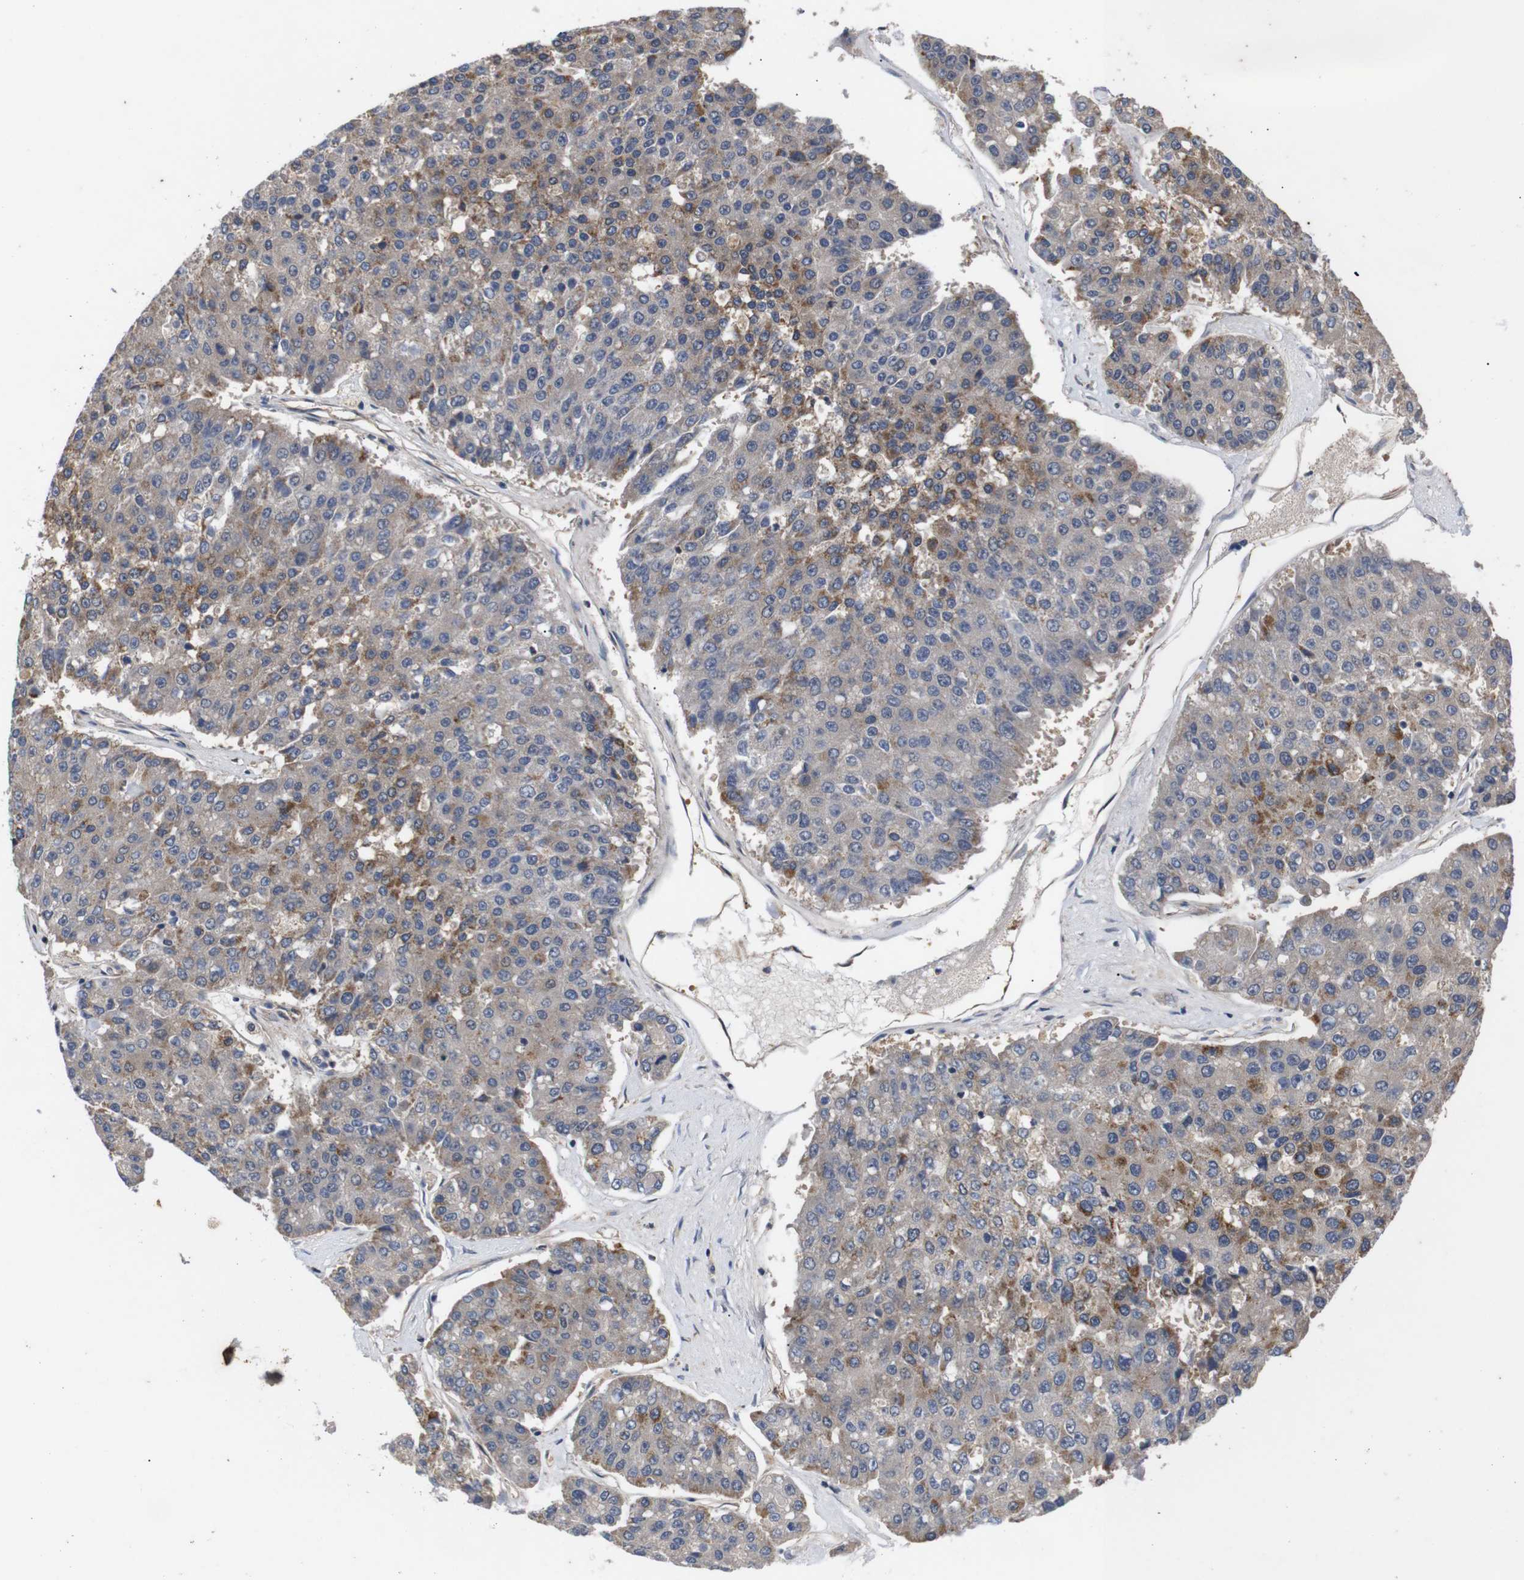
{"staining": {"intensity": "moderate", "quantity": "<25%", "location": "cytoplasmic/membranous"}, "tissue": "pancreatic cancer", "cell_type": "Tumor cells", "image_type": "cancer", "snomed": [{"axis": "morphology", "description": "Adenocarcinoma, NOS"}, {"axis": "topography", "description": "Pancreas"}], "caption": "Immunohistochemical staining of human adenocarcinoma (pancreatic) displays low levels of moderate cytoplasmic/membranous protein positivity in approximately <25% of tumor cells. (DAB IHC, brown staining for protein, blue staining for nuclei).", "gene": "RIPK1", "patient": {"sex": "male", "age": 50}}